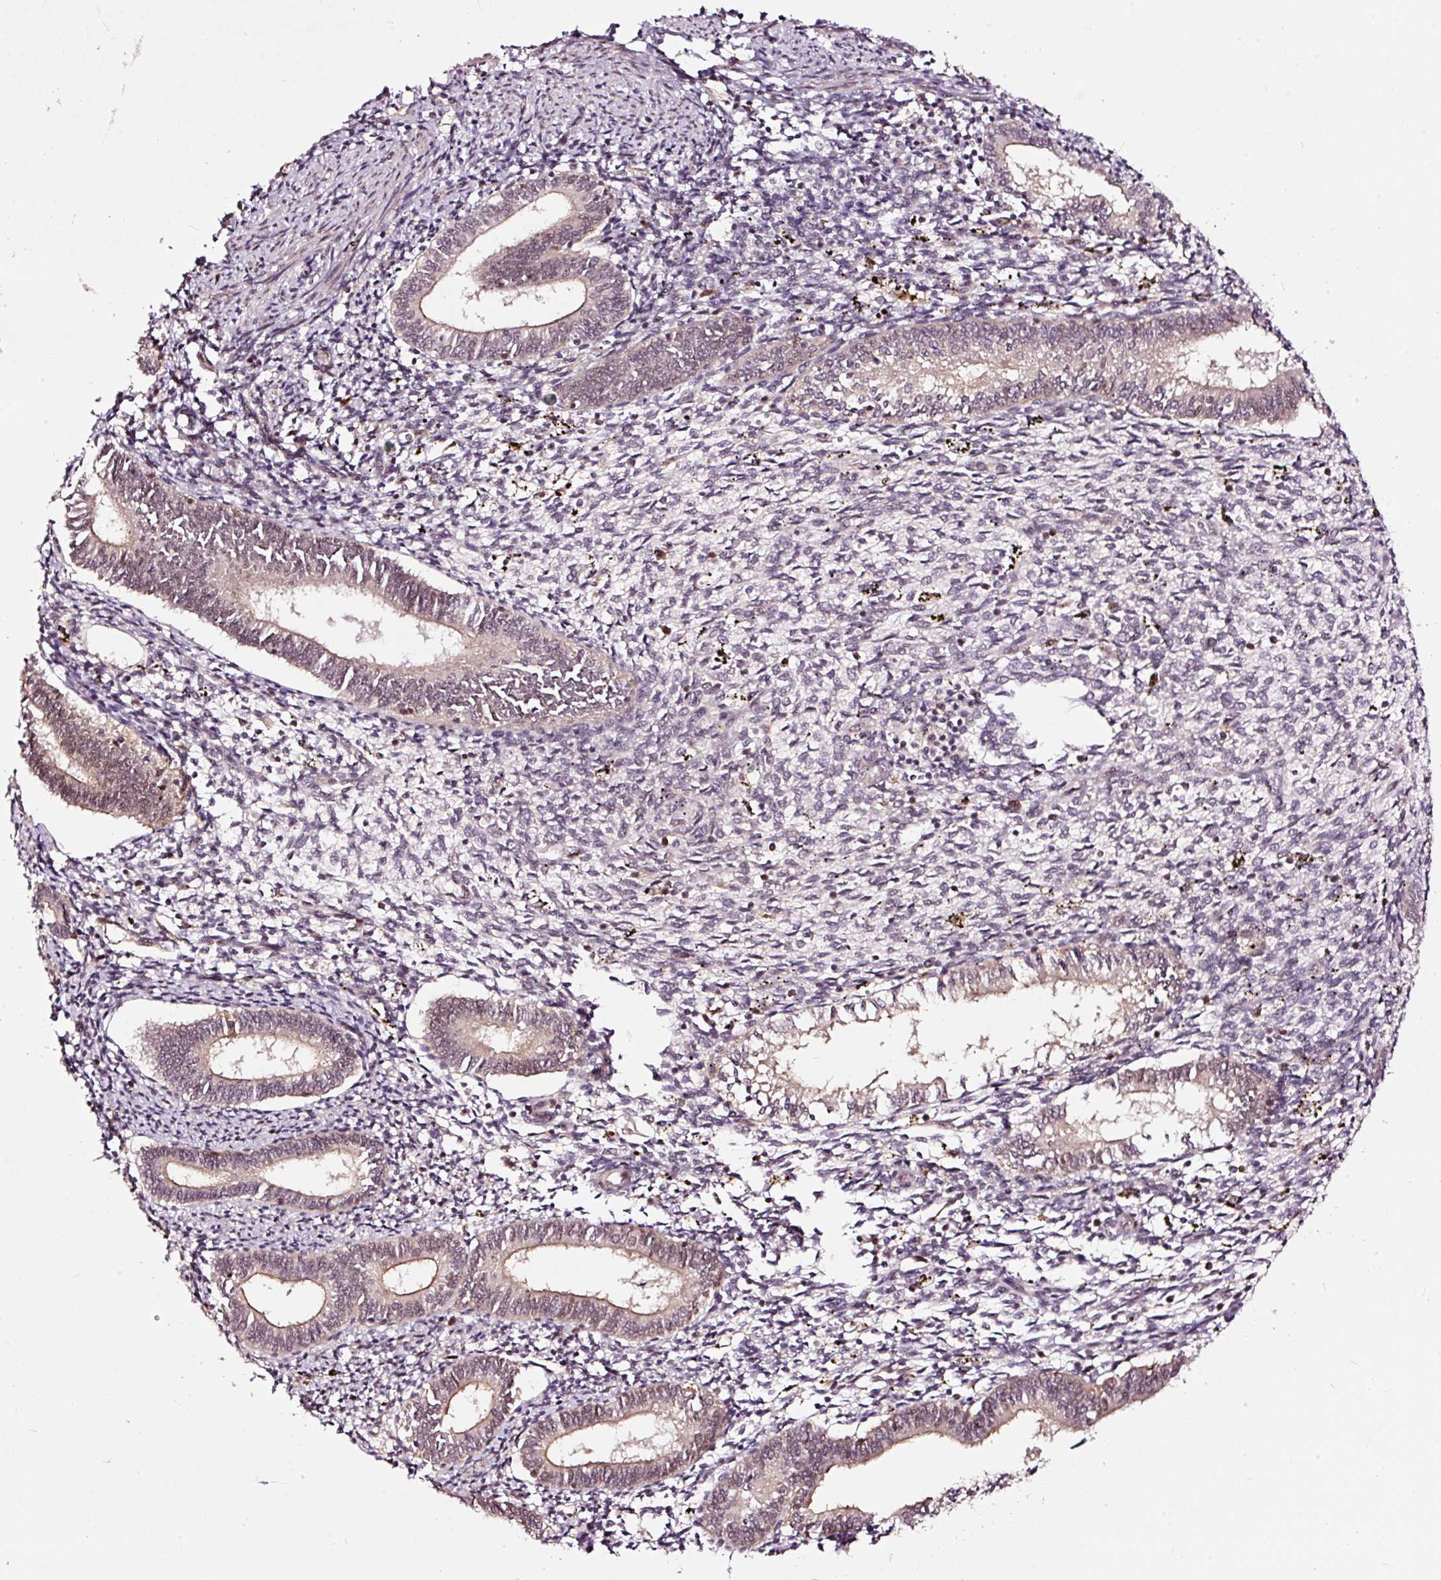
{"staining": {"intensity": "moderate", "quantity": "<25%", "location": "nuclear"}, "tissue": "endometrium", "cell_type": "Cells in endometrial stroma", "image_type": "normal", "snomed": [{"axis": "morphology", "description": "Normal tissue, NOS"}, {"axis": "topography", "description": "Endometrium"}], "caption": "The immunohistochemical stain shows moderate nuclear positivity in cells in endometrial stroma of normal endometrium. The staining was performed using DAB, with brown indicating positive protein expression. Nuclei are stained blue with hematoxylin.", "gene": "RFC4", "patient": {"sex": "female", "age": 41}}